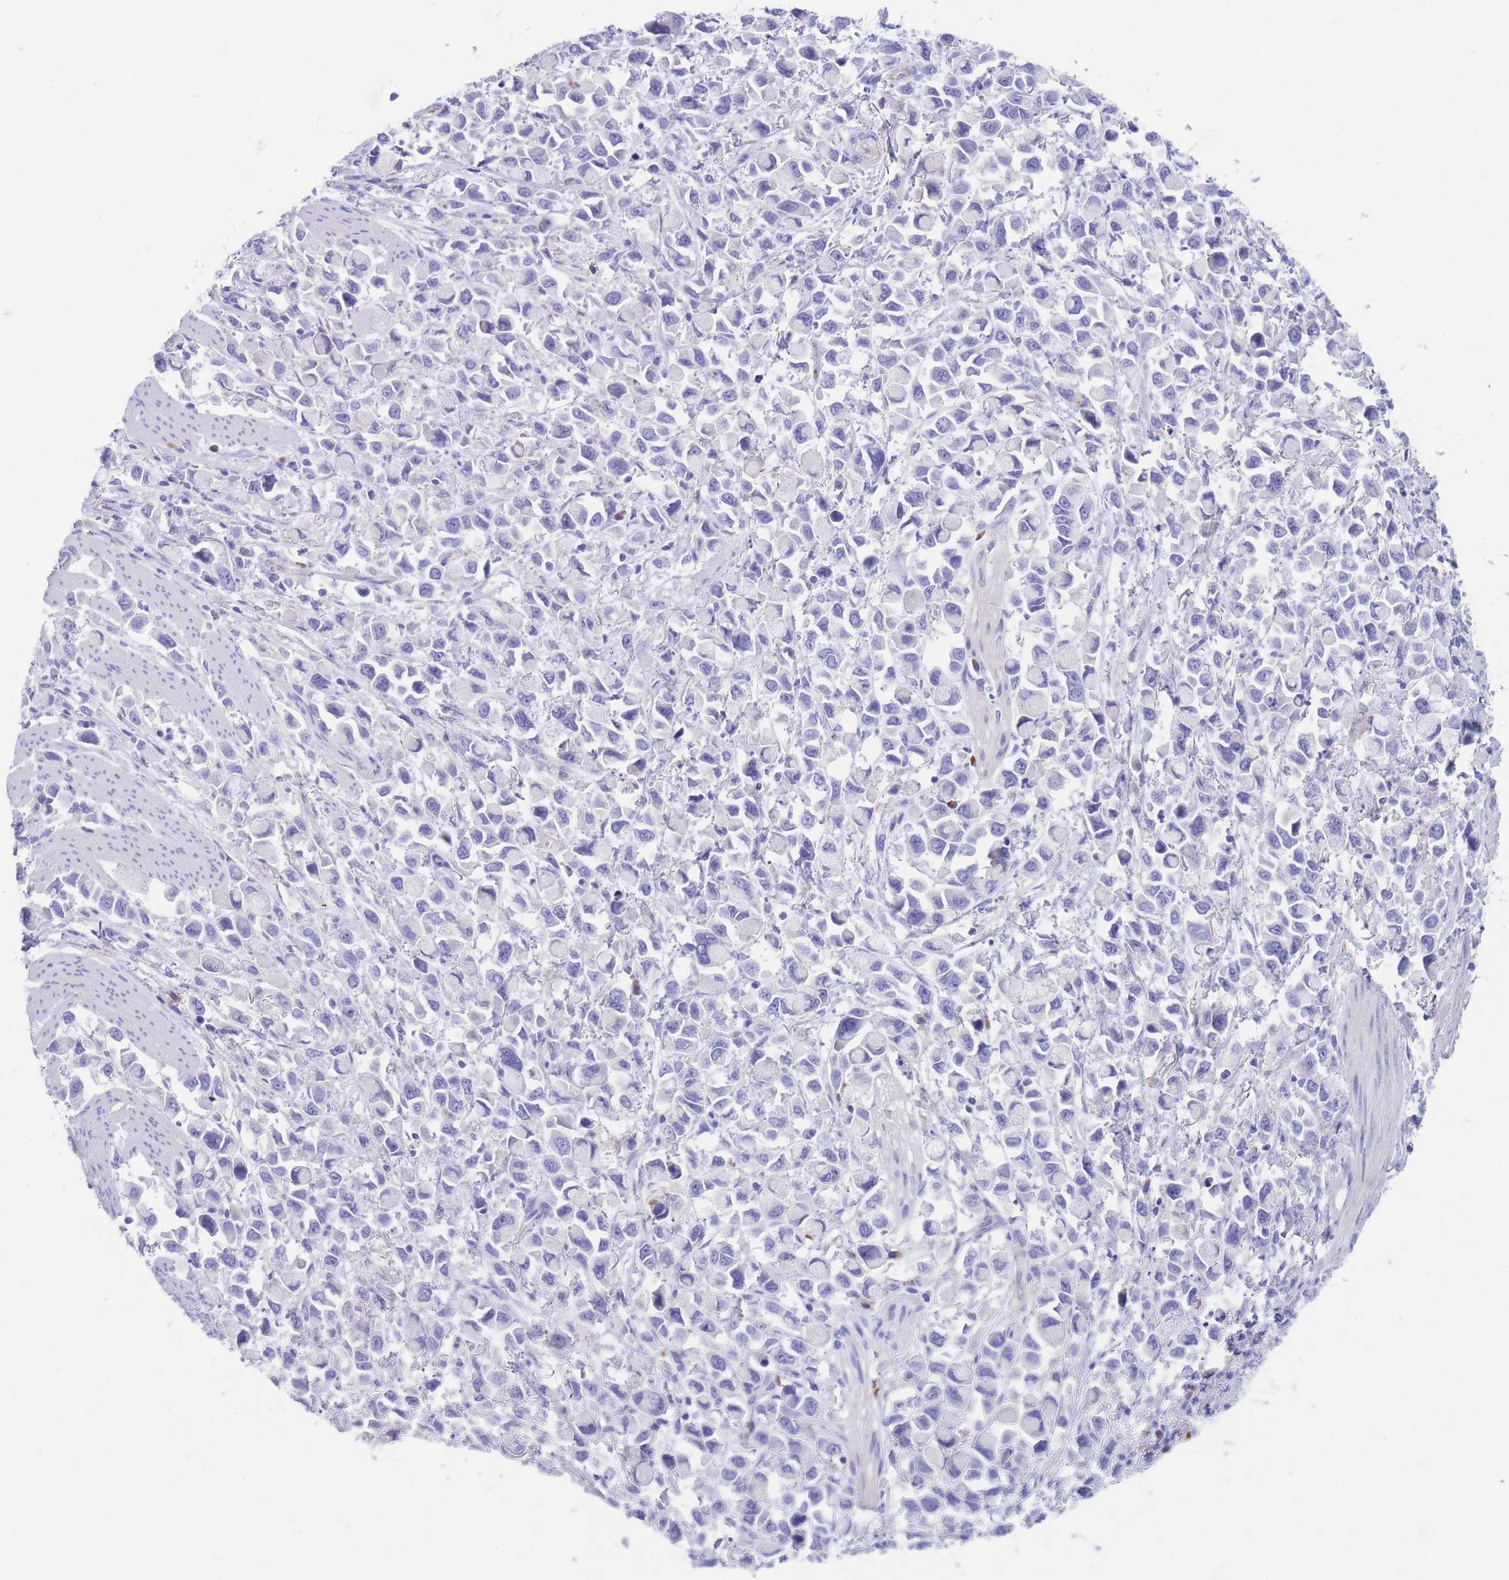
{"staining": {"intensity": "negative", "quantity": "none", "location": "none"}, "tissue": "stomach cancer", "cell_type": "Tumor cells", "image_type": "cancer", "snomed": [{"axis": "morphology", "description": "Adenocarcinoma, NOS"}, {"axis": "topography", "description": "Stomach"}], "caption": "Adenocarcinoma (stomach) stained for a protein using immunohistochemistry shows no positivity tumor cells.", "gene": "DET1", "patient": {"sex": "female", "age": 81}}